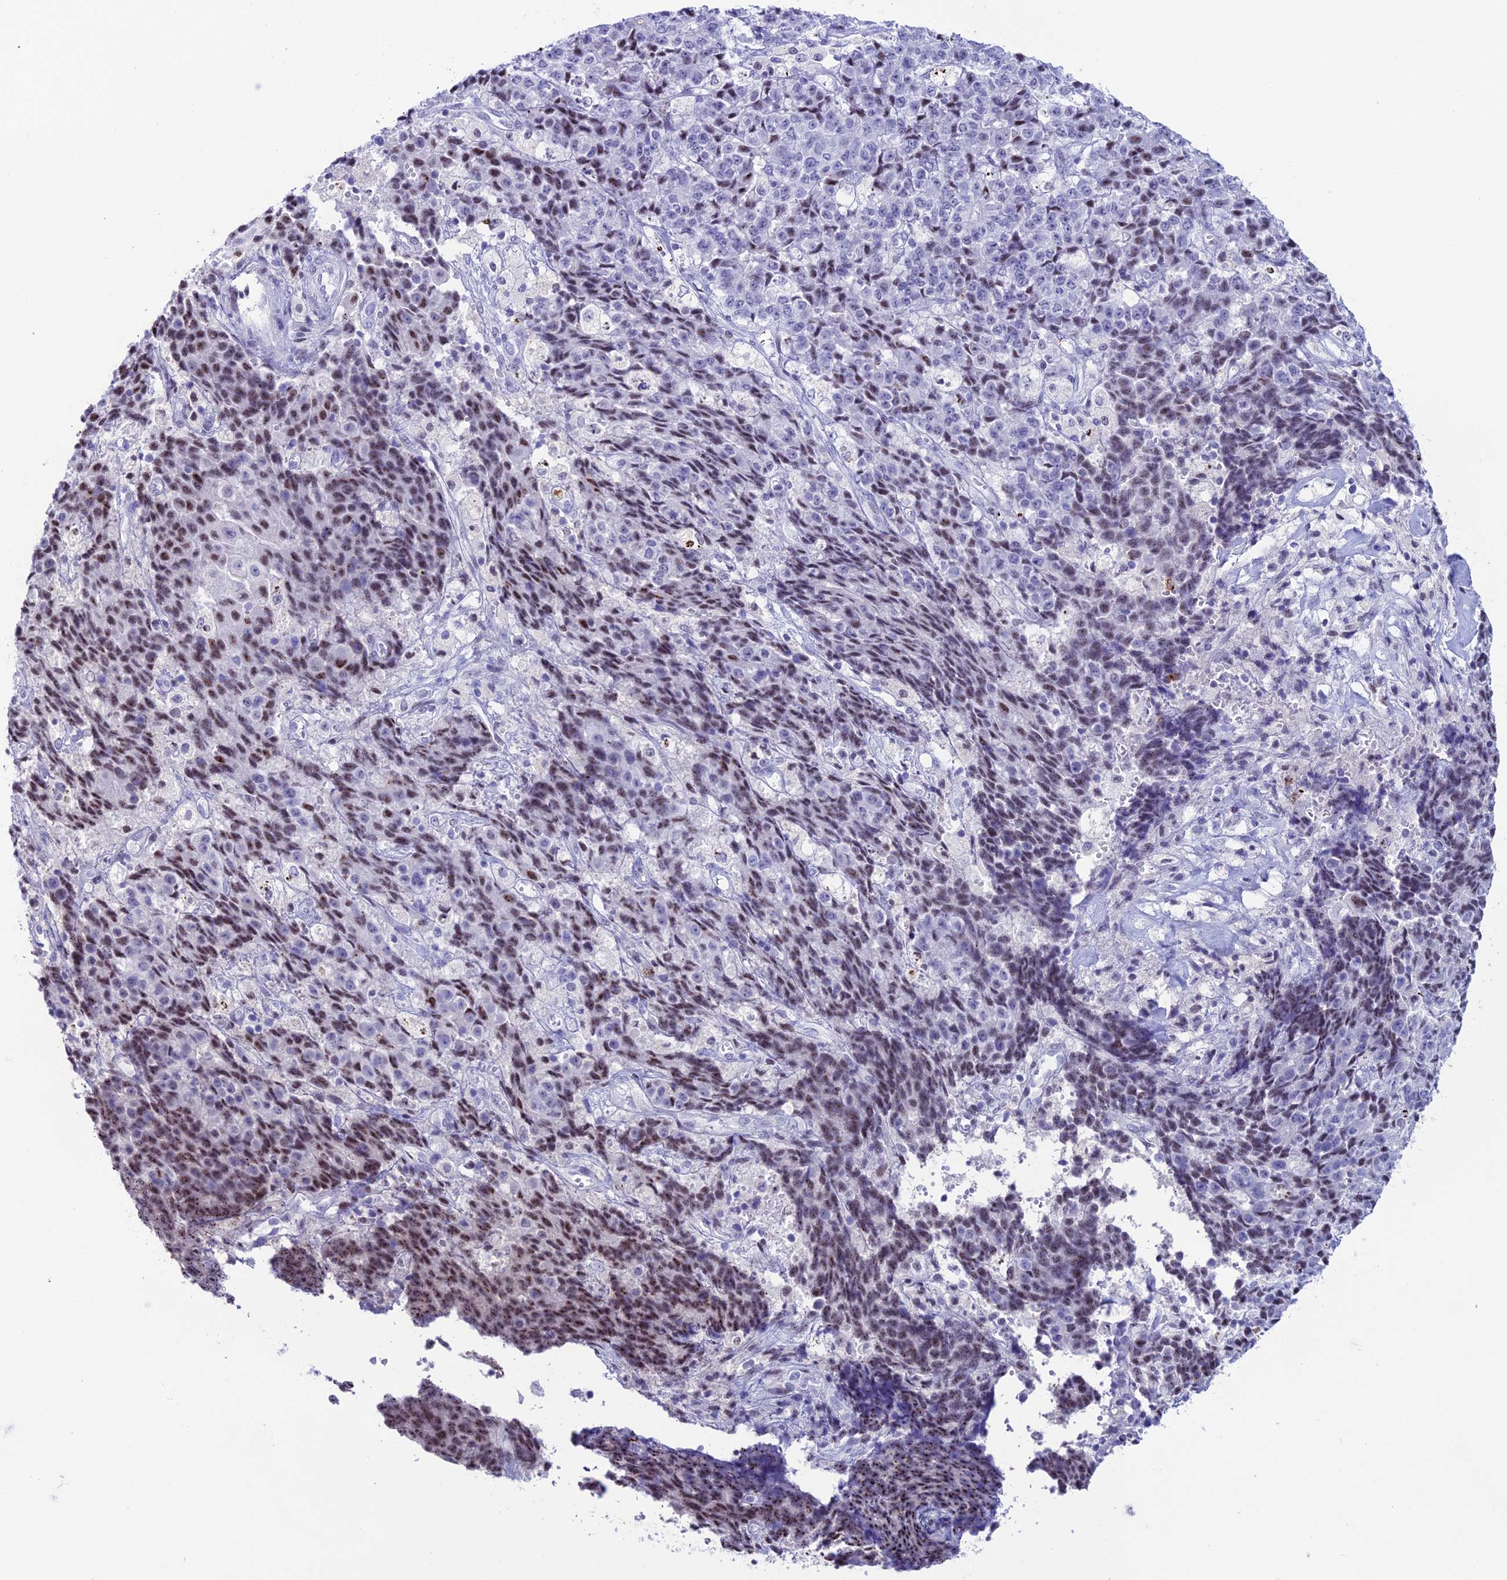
{"staining": {"intensity": "moderate", "quantity": "<25%", "location": "nuclear"}, "tissue": "ovarian cancer", "cell_type": "Tumor cells", "image_type": "cancer", "snomed": [{"axis": "morphology", "description": "Carcinoma, endometroid"}, {"axis": "topography", "description": "Ovary"}], "caption": "Immunohistochemistry (DAB) staining of human ovarian endometroid carcinoma reveals moderate nuclear protein expression in about <25% of tumor cells.", "gene": "MFSD2B", "patient": {"sex": "female", "age": 42}}